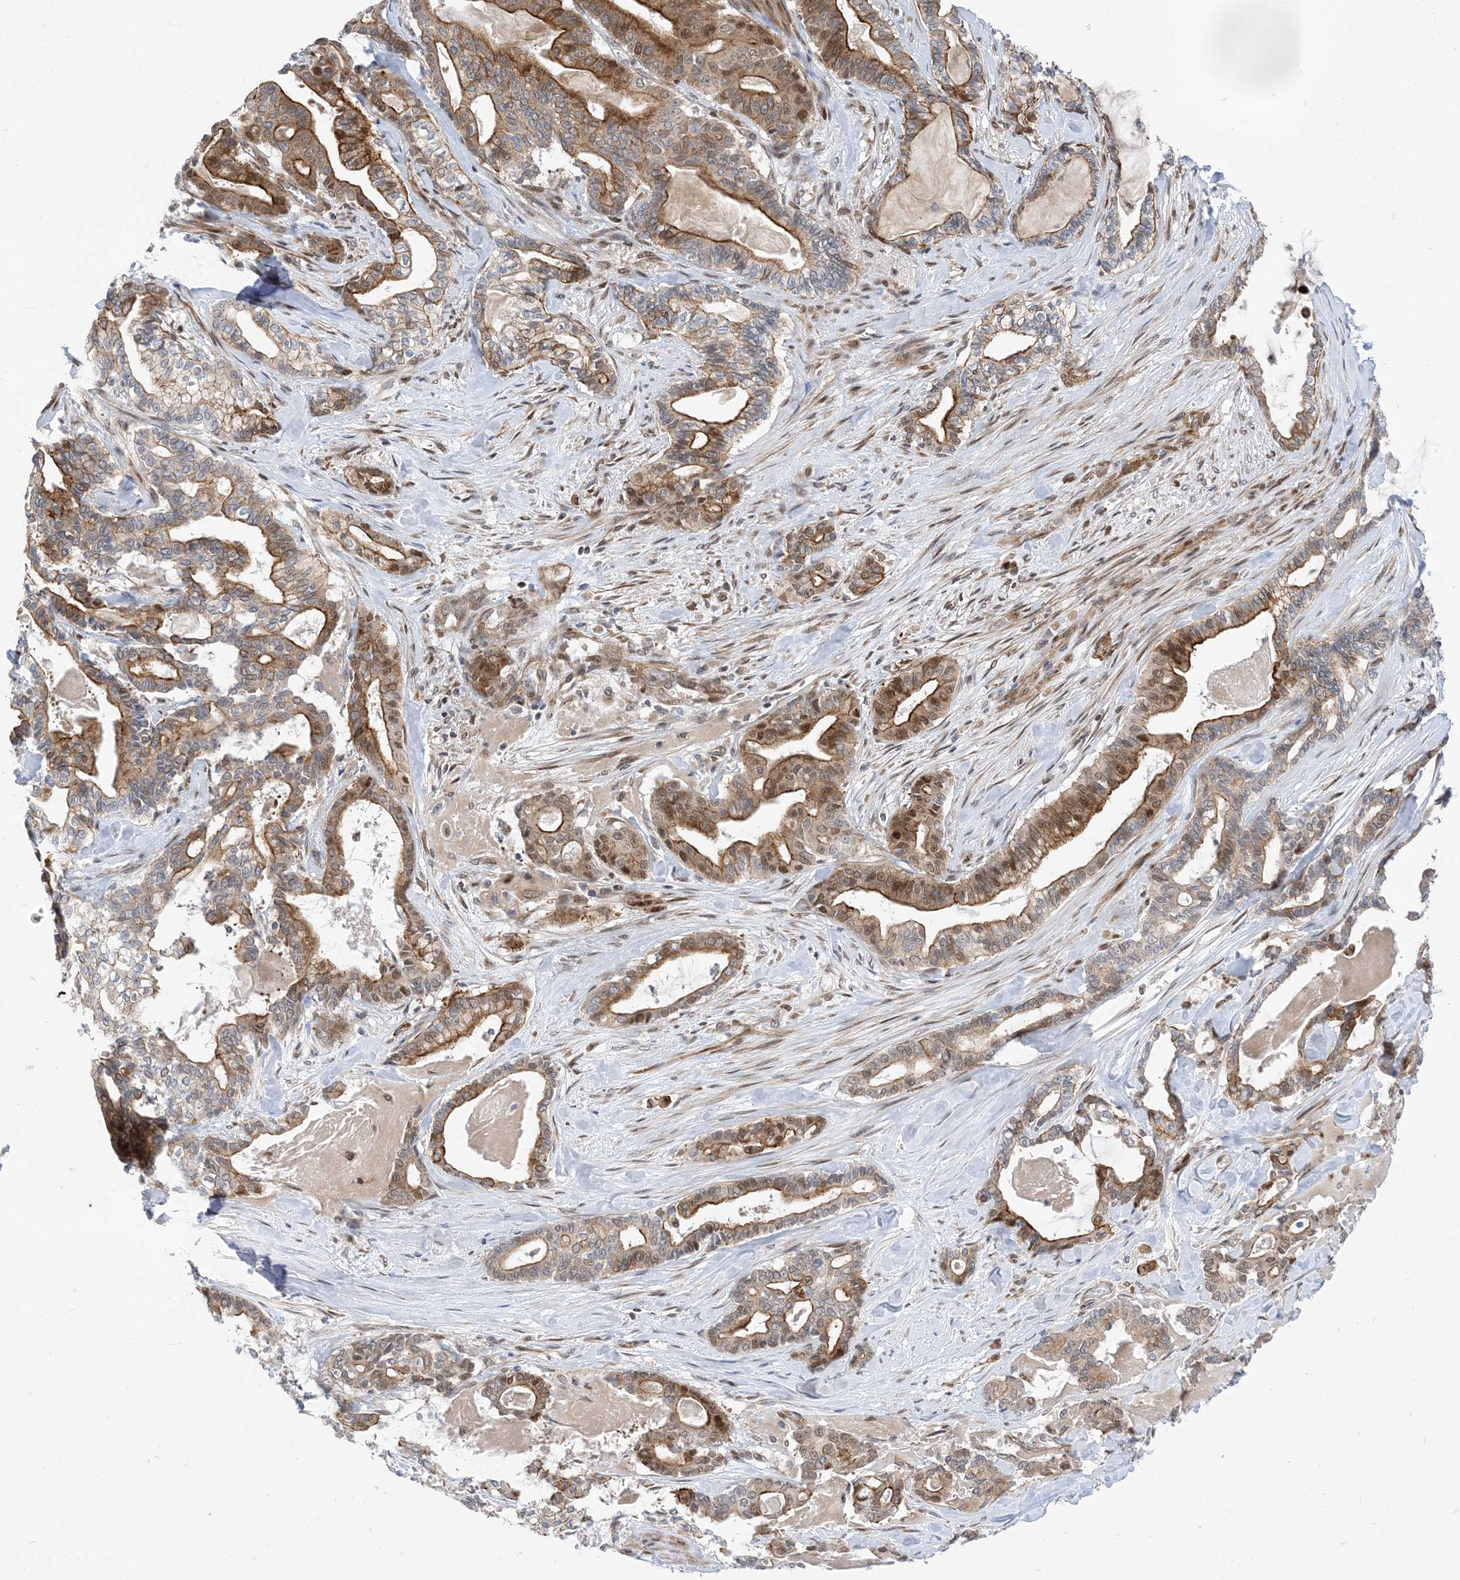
{"staining": {"intensity": "moderate", "quantity": ">75%", "location": "cytoplasmic/membranous"}, "tissue": "pancreatic cancer", "cell_type": "Tumor cells", "image_type": "cancer", "snomed": [{"axis": "morphology", "description": "Adenocarcinoma, NOS"}, {"axis": "topography", "description": "Pancreas"}], "caption": "IHC staining of adenocarcinoma (pancreatic), which displays medium levels of moderate cytoplasmic/membranous staining in about >75% of tumor cells indicating moderate cytoplasmic/membranous protein staining. The staining was performed using DAB (3,3'-diaminobenzidine) (brown) for protein detection and nuclei were counterstained in hematoxylin (blue).", "gene": "TYSND1", "patient": {"sex": "male", "age": 63}}